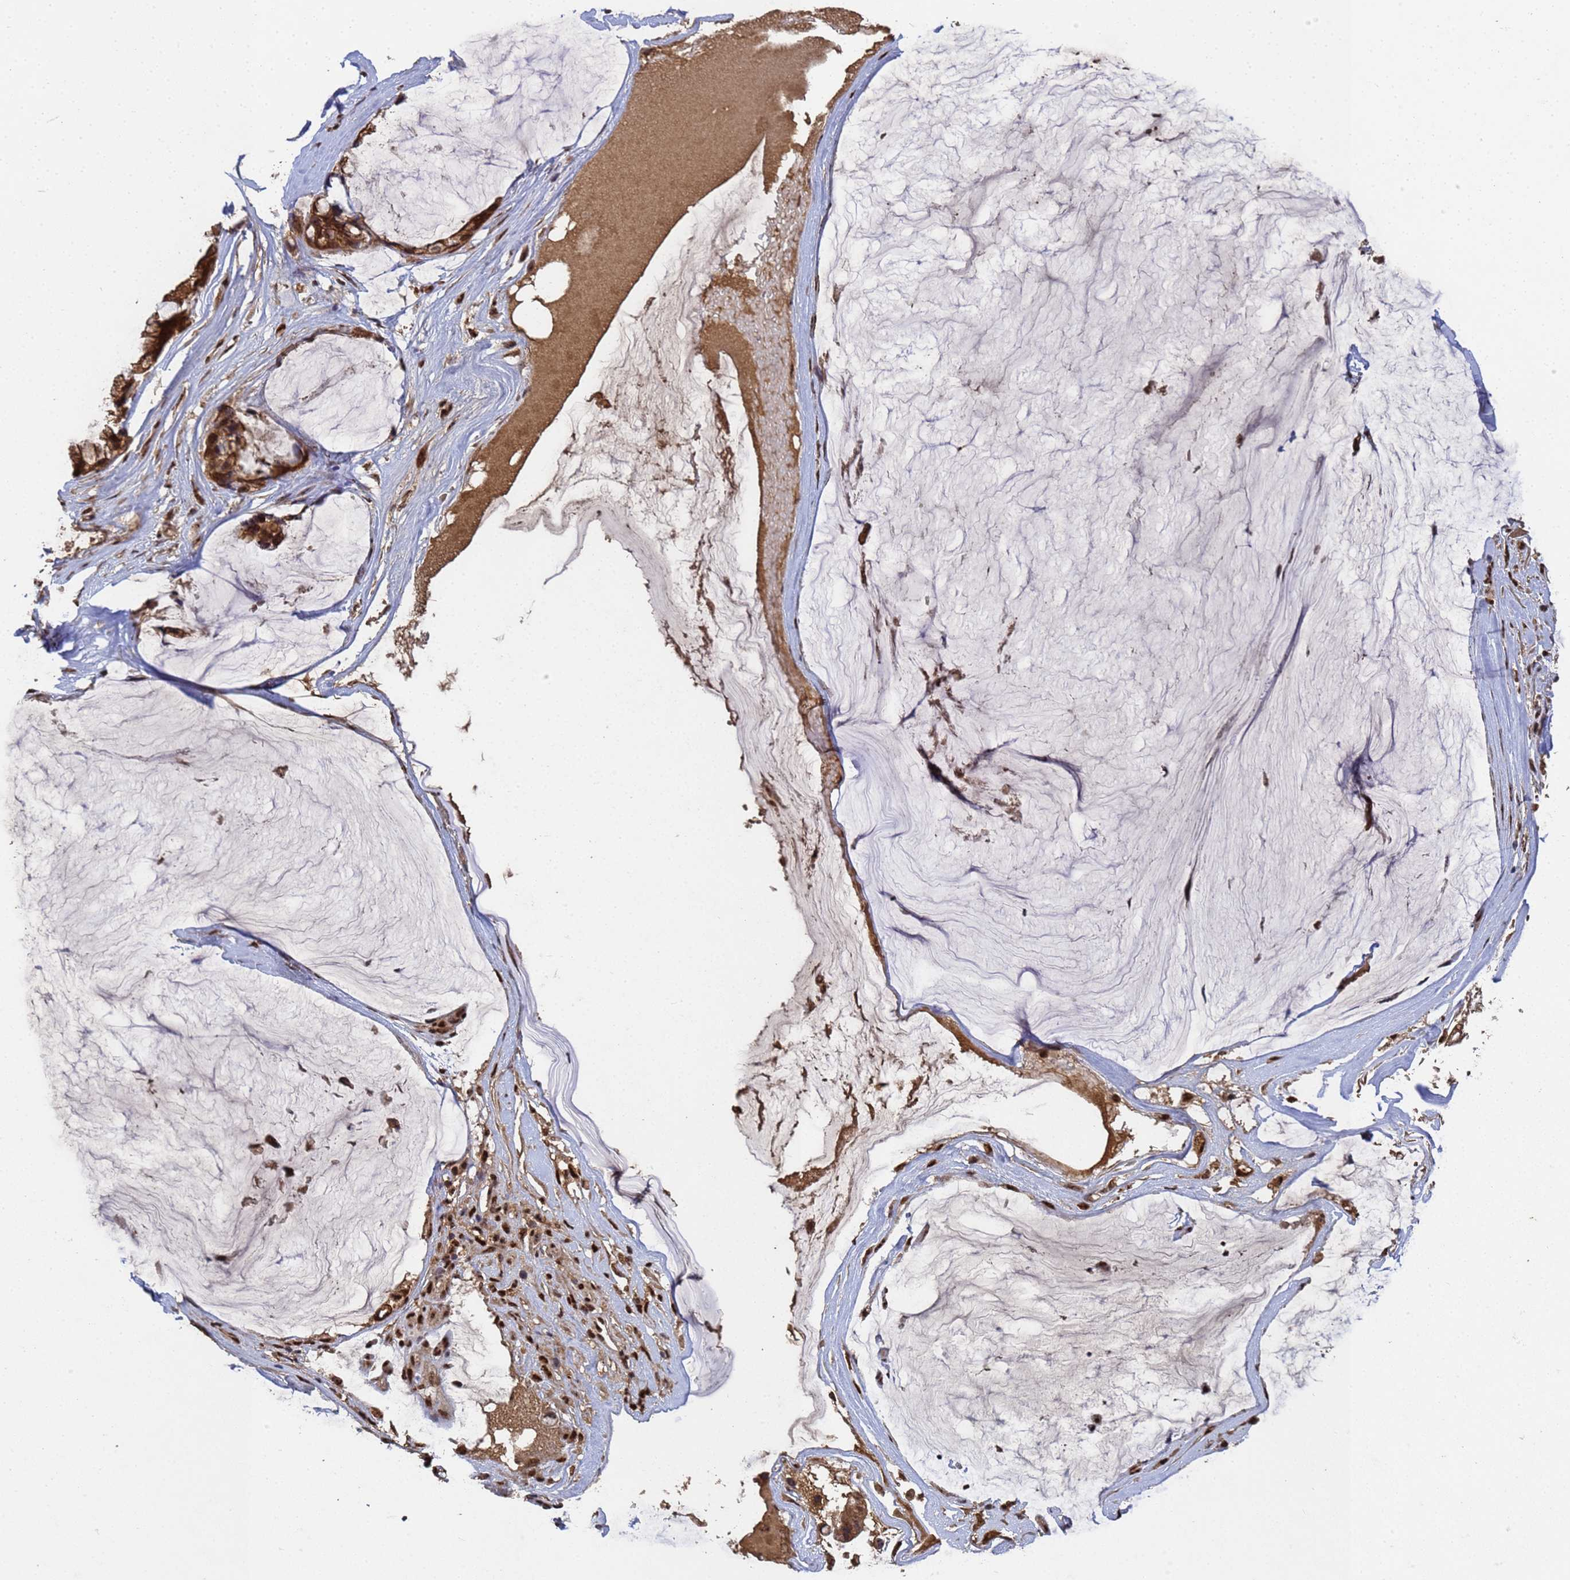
{"staining": {"intensity": "strong", "quantity": ">75%", "location": "cytoplasmic/membranous"}, "tissue": "ovarian cancer", "cell_type": "Tumor cells", "image_type": "cancer", "snomed": [{"axis": "morphology", "description": "Cystadenocarcinoma, mucinous, NOS"}, {"axis": "topography", "description": "Ovary"}], "caption": "Immunohistochemistry (IHC) of ovarian cancer shows high levels of strong cytoplasmic/membranous expression in approximately >75% of tumor cells.", "gene": "SECISBP2", "patient": {"sex": "female", "age": 39}}